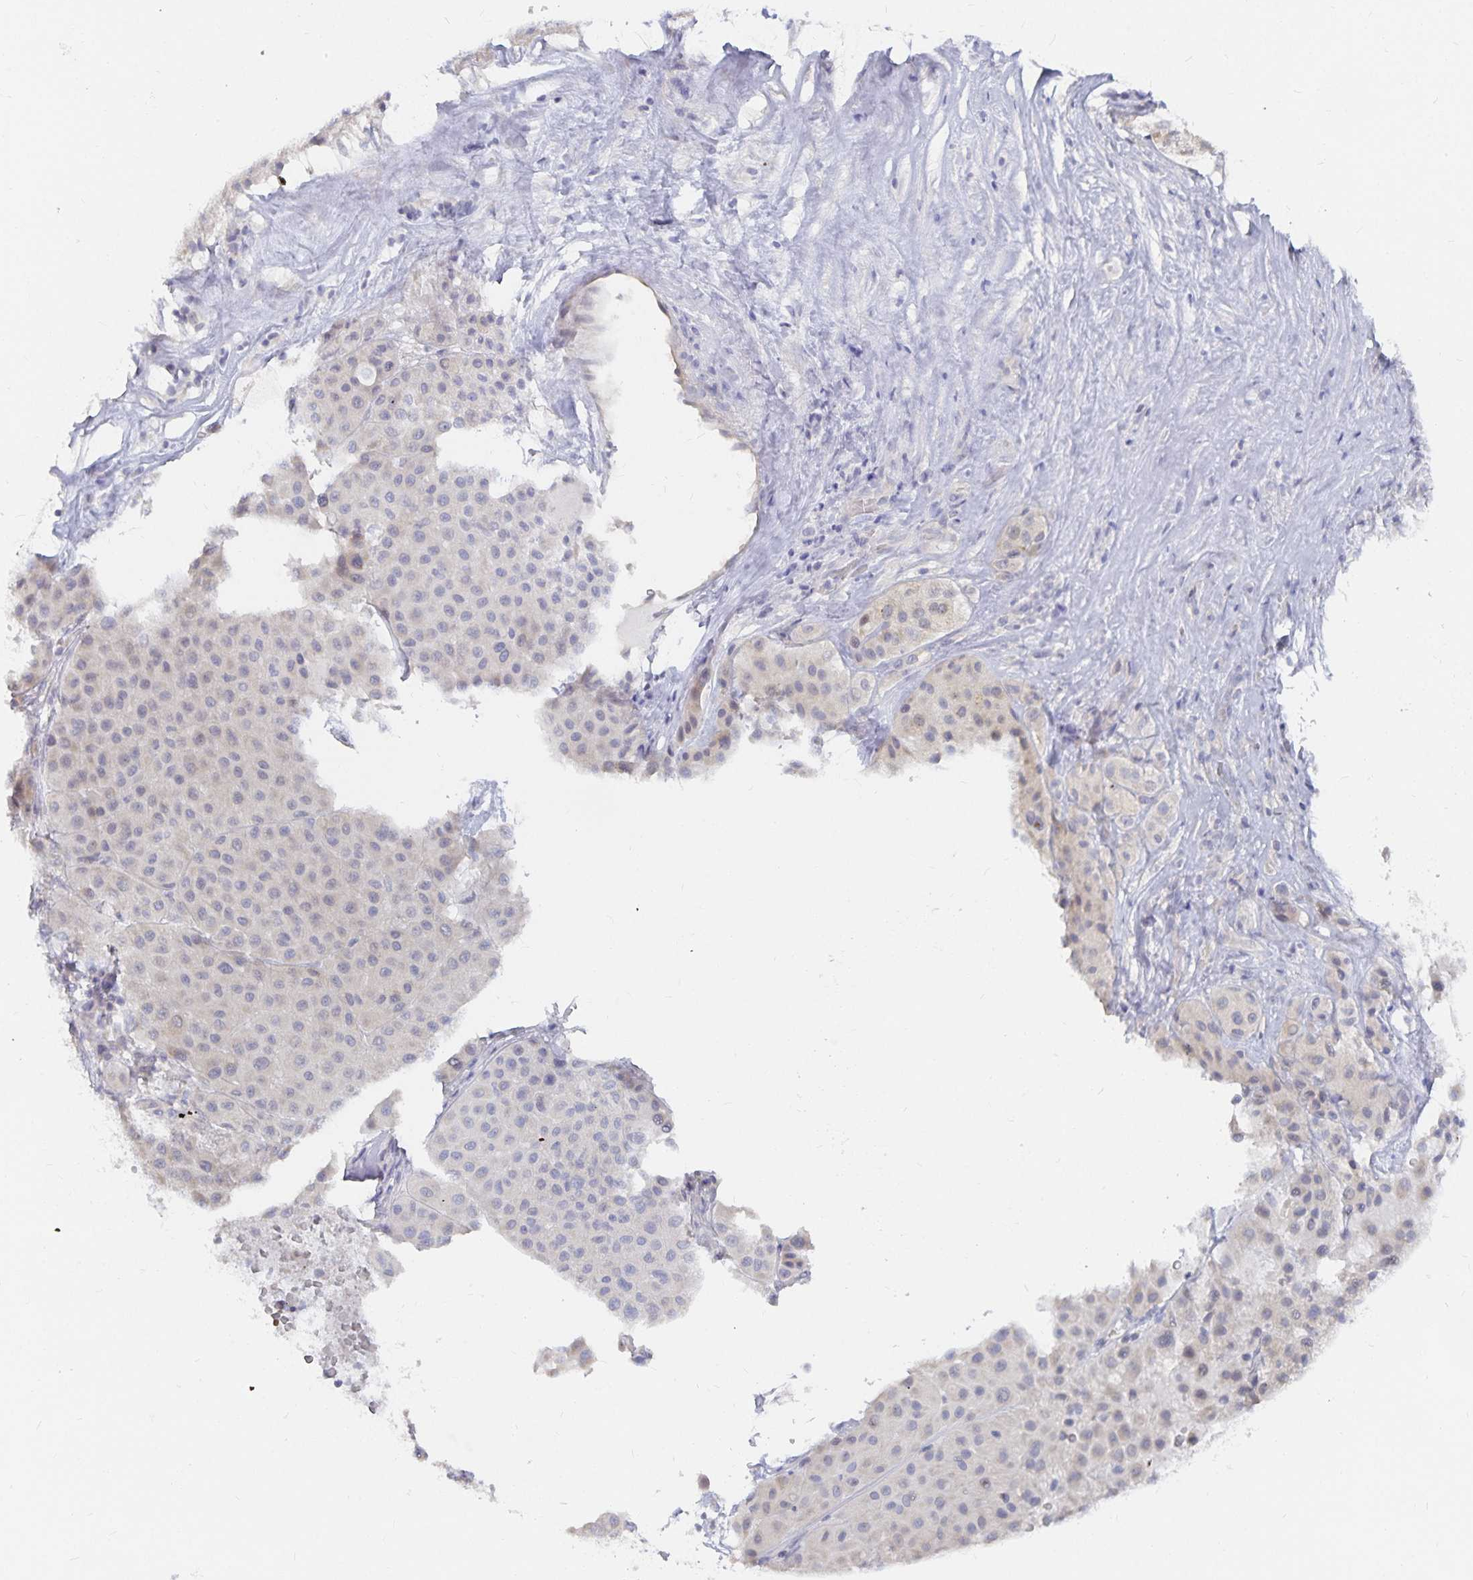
{"staining": {"intensity": "negative", "quantity": "none", "location": "none"}, "tissue": "melanoma", "cell_type": "Tumor cells", "image_type": "cancer", "snomed": [{"axis": "morphology", "description": "Malignant melanoma, Metastatic site"}, {"axis": "topography", "description": "Smooth muscle"}], "caption": "The IHC histopathology image has no significant staining in tumor cells of melanoma tissue.", "gene": "DNAH9", "patient": {"sex": "male", "age": 41}}